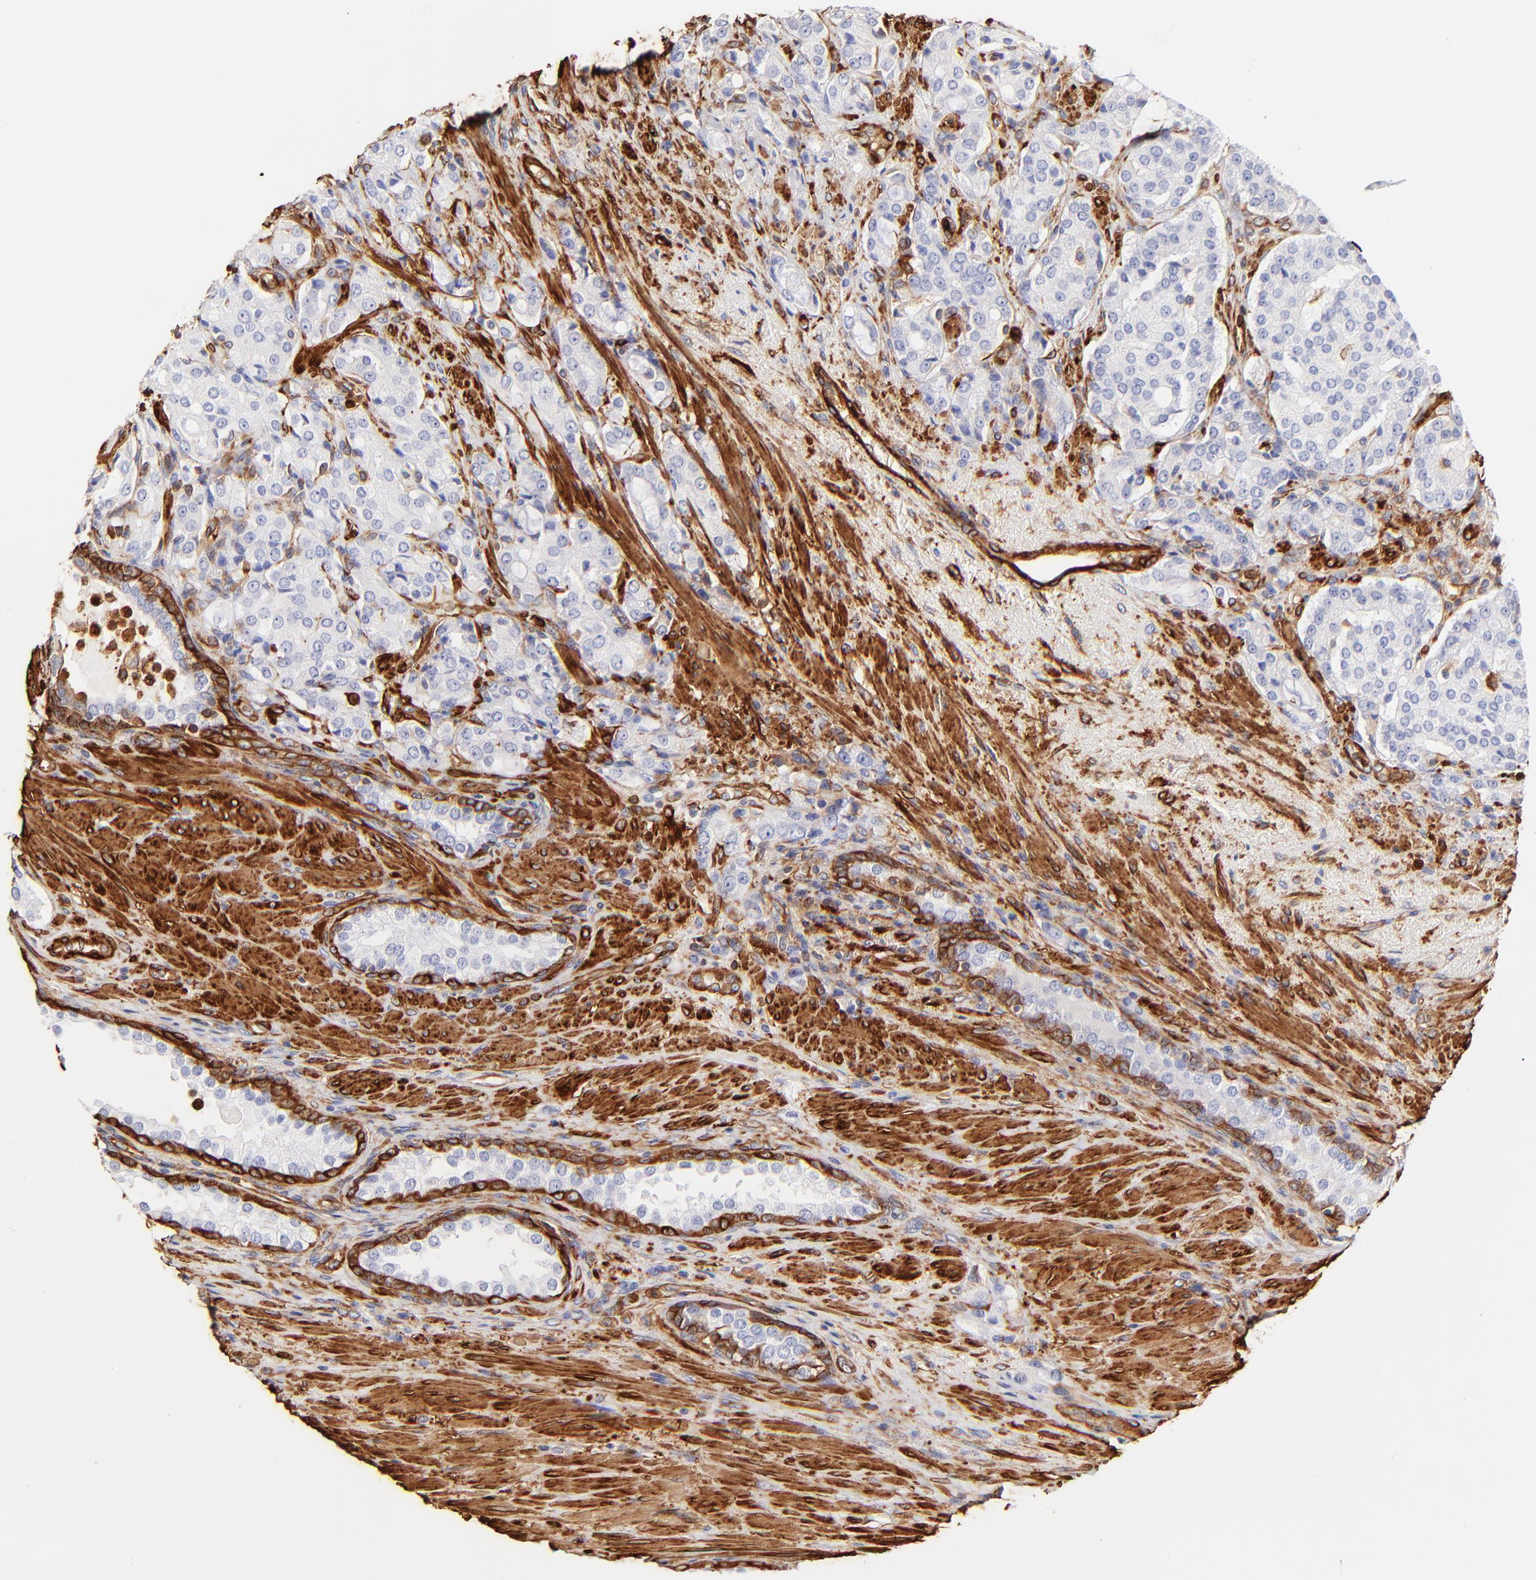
{"staining": {"intensity": "negative", "quantity": "none", "location": "none"}, "tissue": "prostate cancer", "cell_type": "Tumor cells", "image_type": "cancer", "snomed": [{"axis": "morphology", "description": "Adenocarcinoma, High grade"}, {"axis": "topography", "description": "Prostate"}], "caption": "Protein analysis of prostate adenocarcinoma (high-grade) exhibits no significant staining in tumor cells.", "gene": "FLNA", "patient": {"sex": "male", "age": 72}}